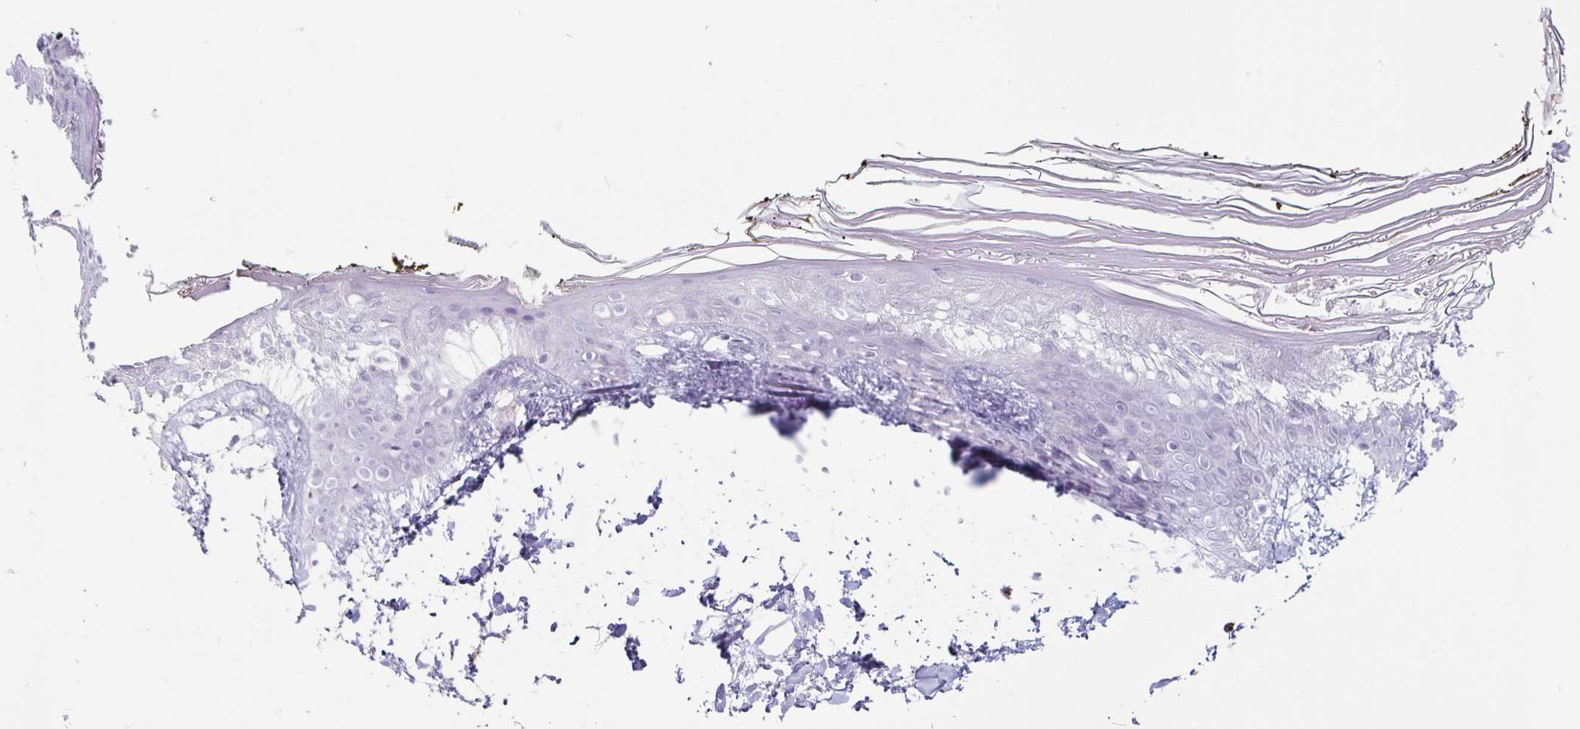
{"staining": {"intensity": "negative", "quantity": "none", "location": "none"}, "tissue": "skin", "cell_type": "Fibroblasts", "image_type": "normal", "snomed": [{"axis": "morphology", "description": "Normal tissue, NOS"}, {"axis": "topography", "description": "Skin"}], "caption": "Skin was stained to show a protein in brown. There is no significant staining in fibroblasts. (DAB (3,3'-diaminobenzidine) IHC with hematoxylin counter stain).", "gene": "GZMK", "patient": {"sex": "female", "age": 34}}